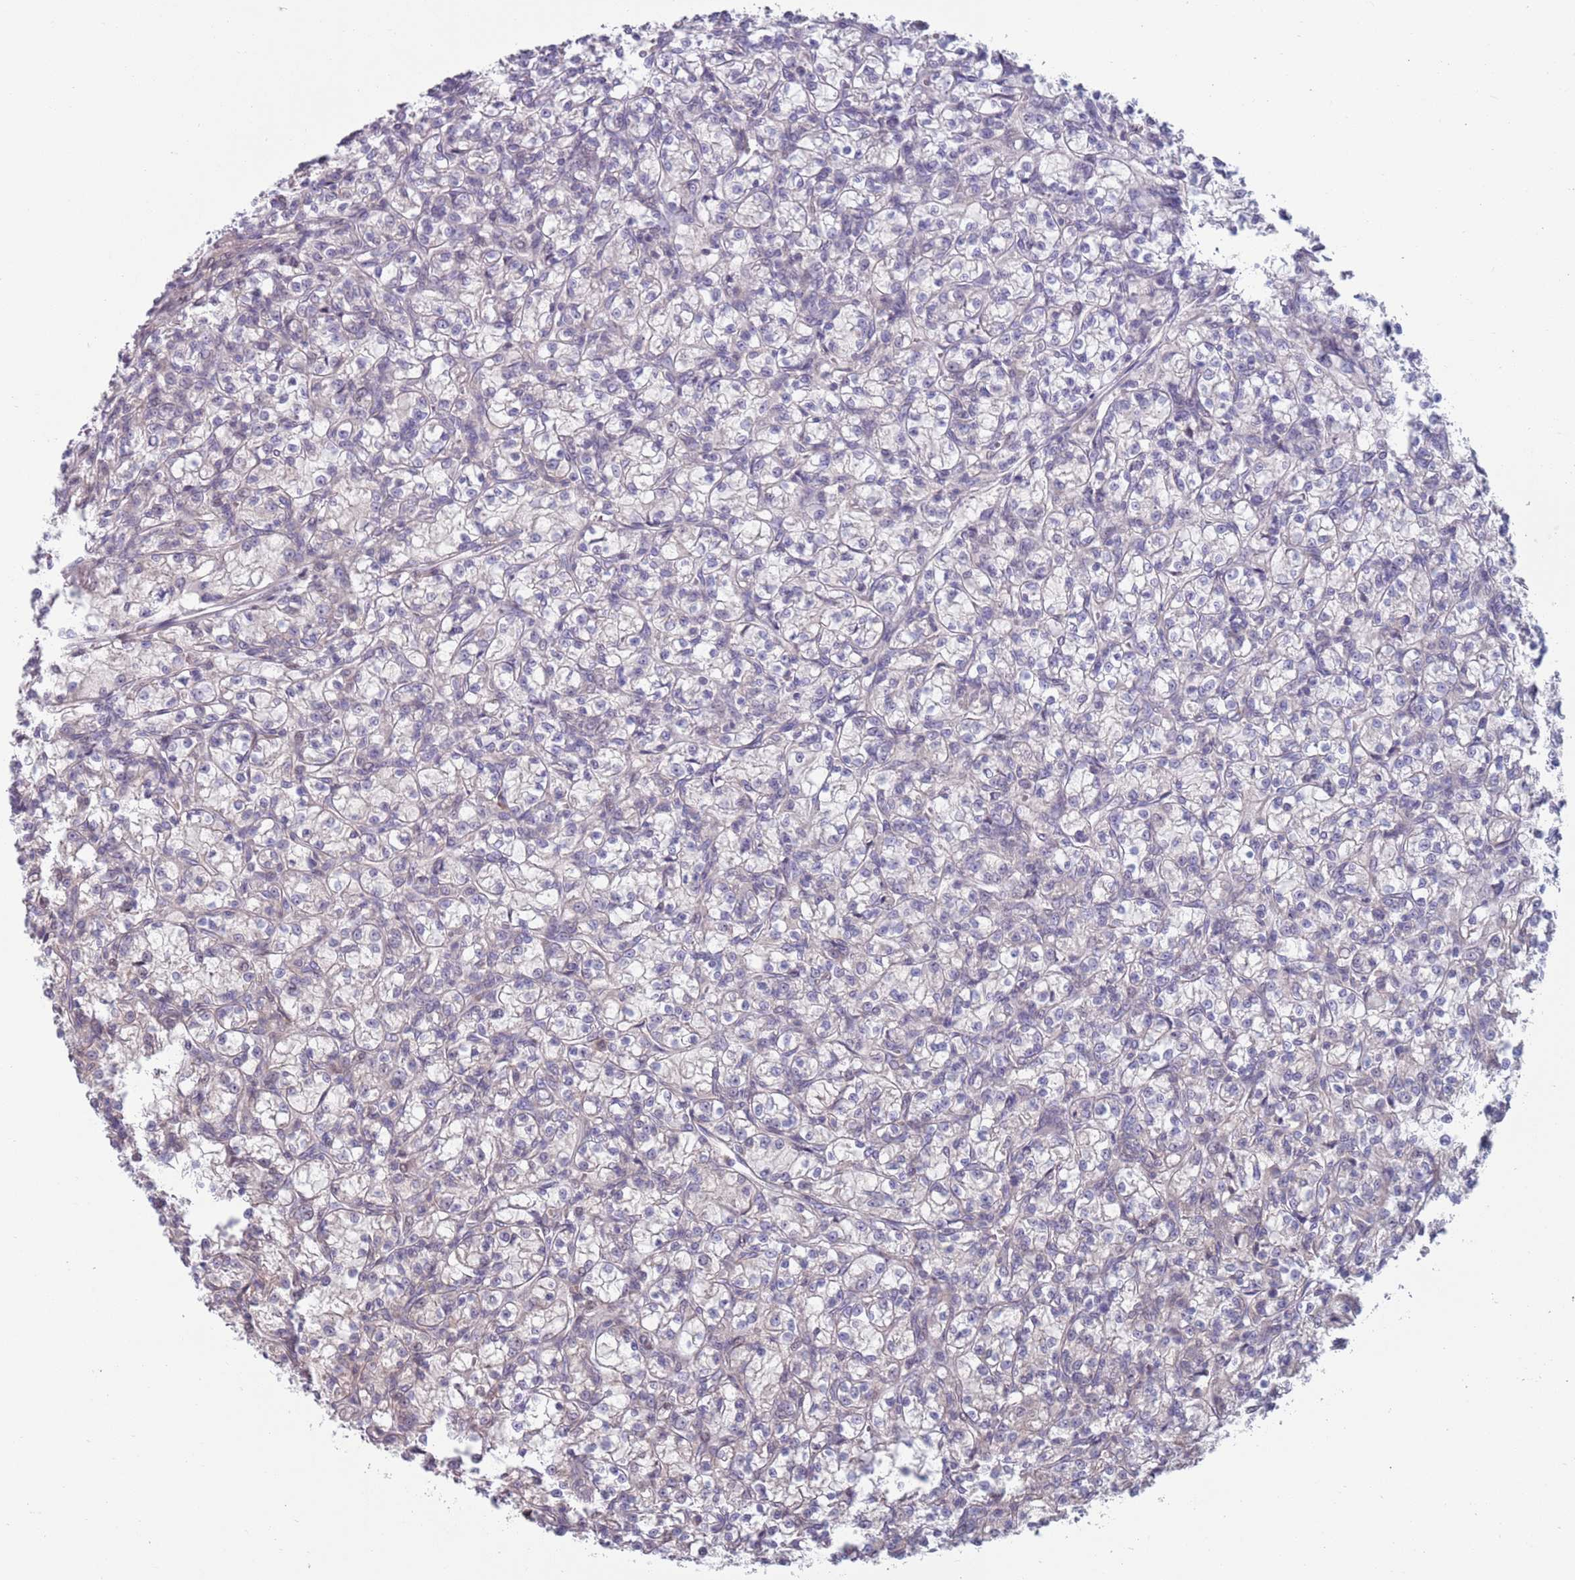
{"staining": {"intensity": "negative", "quantity": "none", "location": "none"}, "tissue": "renal cancer", "cell_type": "Tumor cells", "image_type": "cancer", "snomed": [{"axis": "morphology", "description": "Adenocarcinoma, NOS"}, {"axis": "topography", "description": "Kidney"}], "caption": "Immunohistochemical staining of human renal cancer (adenocarcinoma) displays no significant expression in tumor cells.", "gene": "CLNS1A", "patient": {"sex": "female", "age": 59}}